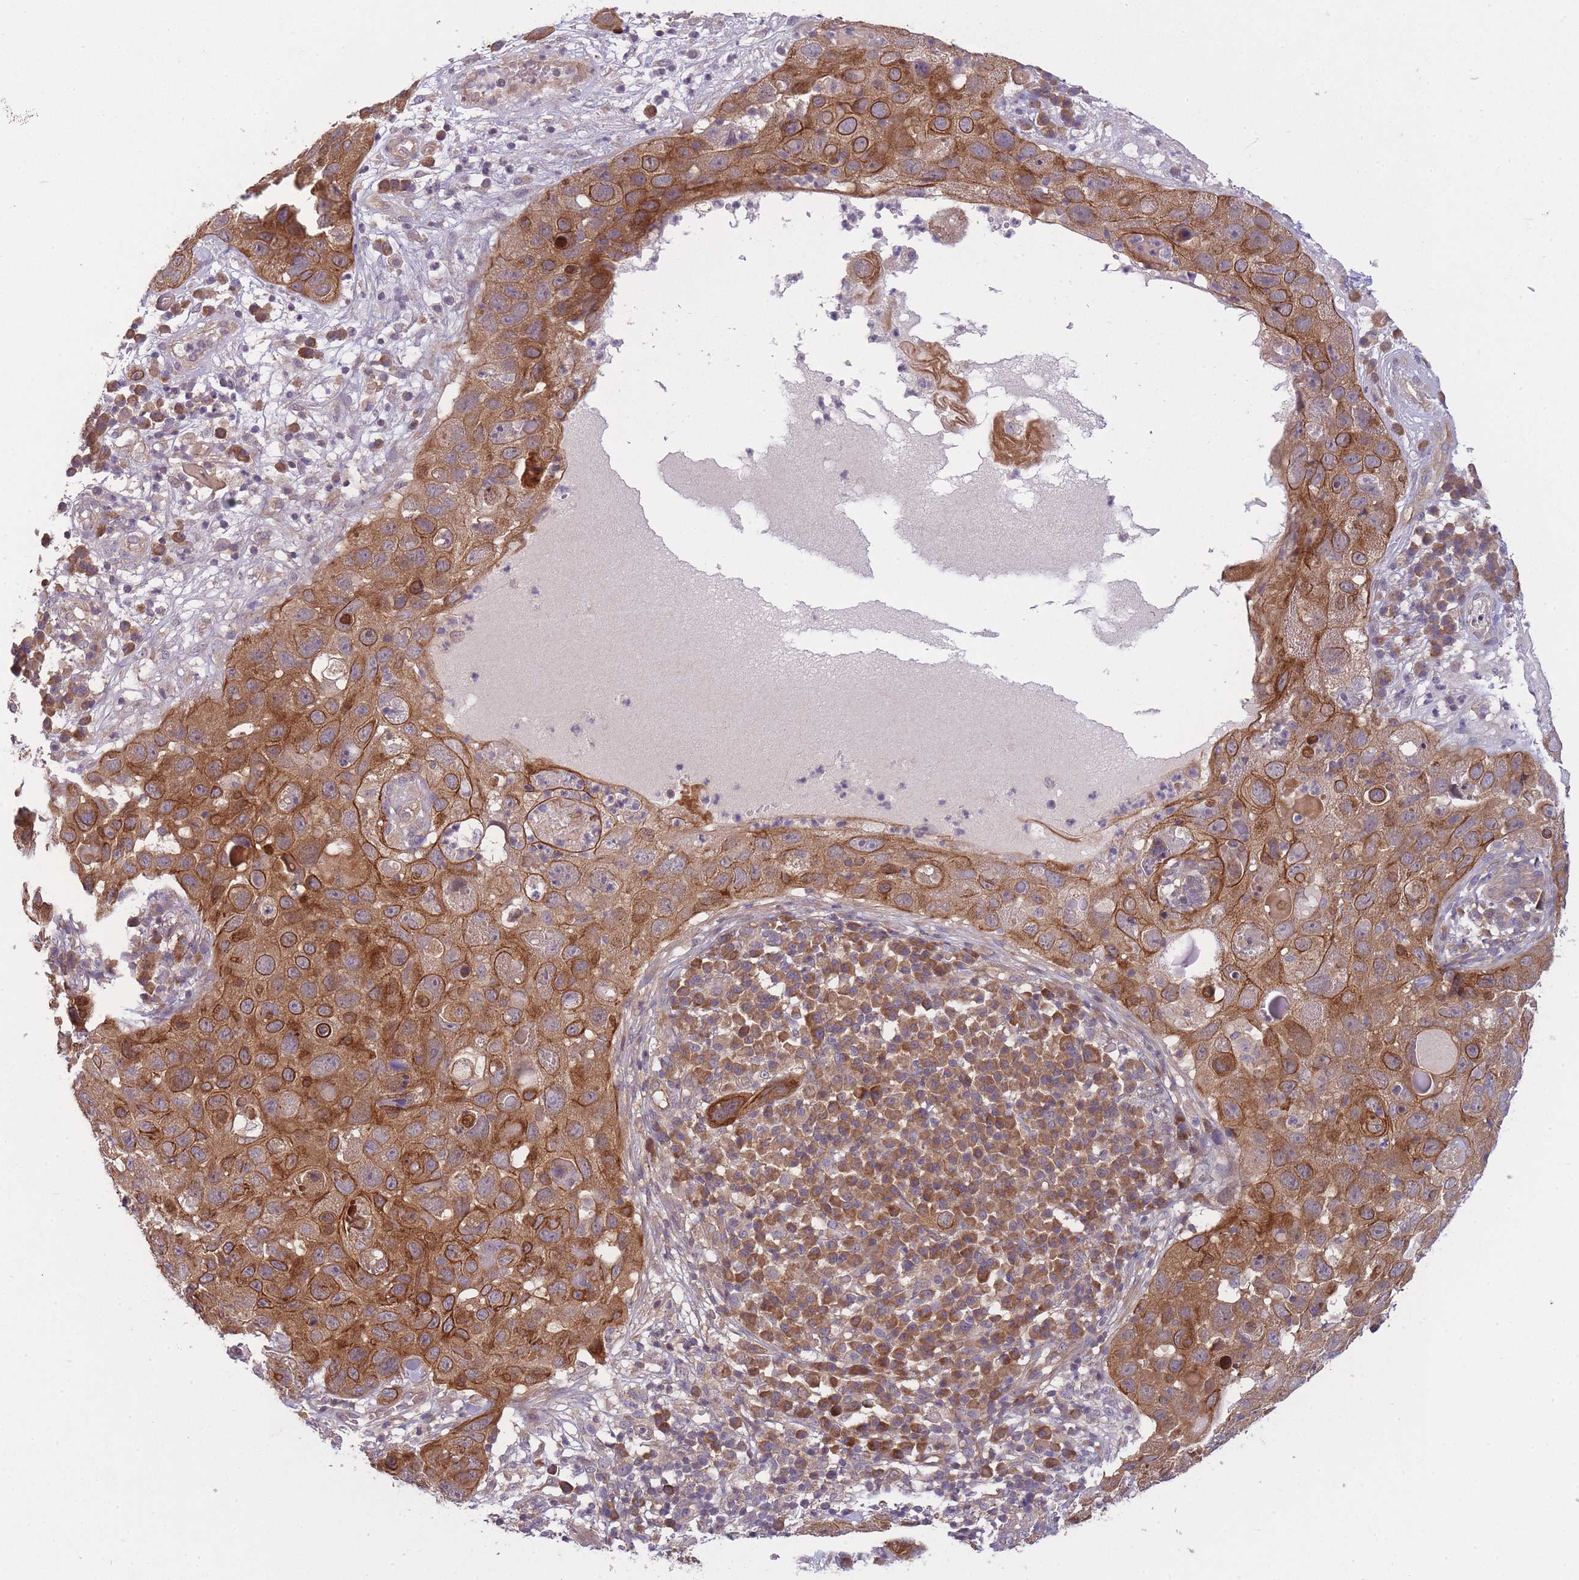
{"staining": {"intensity": "moderate", "quantity": ">75%", "location": "cytoplasmic/membranous"}, "tissue": "skin cancer", "cell_type": "Tumor cells", "image_type": "cancer", "snomed": [{"axis": "morphology", "description": "Squamous cell carcinoma in situ, NOS"}, {"axis": "morphology", "description": "Squamous cell carcinoma, NOS"}, {"axis": "topography", "description": "Skin"}], "caption": "This micrograph shows immunohistochemistry (IHC) staining of skin cancer, with medium moderate cytoplasmic/membranous positivity in approximately >75% of tumor cells.", "gene": "PFDN6", "patient": {"sex": "male", "age": 93}}